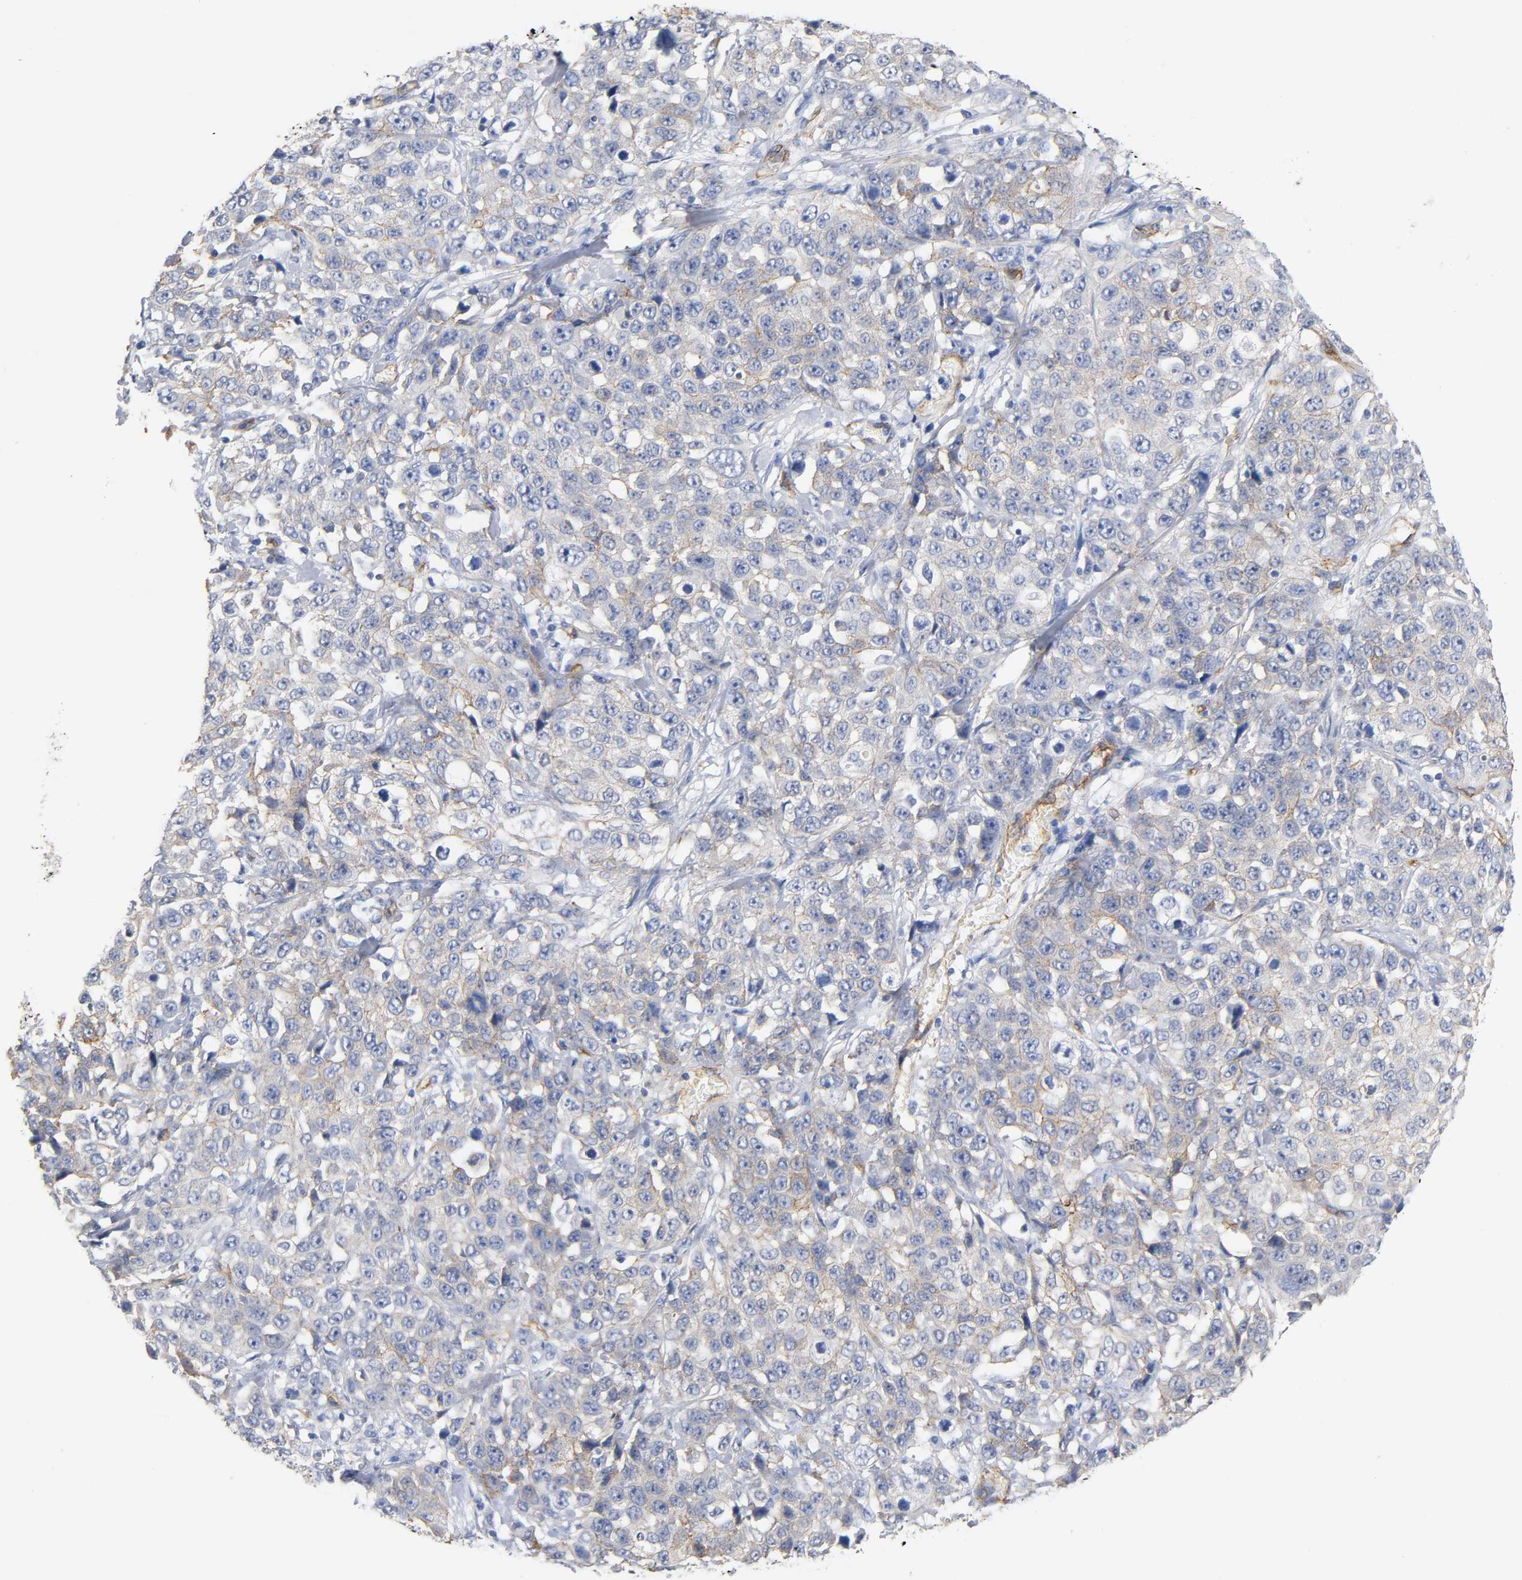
{"staining": {"intensity": "weak", "quantity": "25%-75%", "location": "cytoplasmic/membranous"}, "tissue": "stomach cancer", "cell_type": "Tumor cells", "image_type": "cancer", "snomed": [{"axis": "morphology", "description": "Normal tissue, NOS"}, {"axis": "morphology", "description": "Adenocarcinoma, NOS"}, {"axis": "topography", "description": "Stomach"}], "caption": "Immunohistochemistry micrograph of stomach adenocarcinoma stained for a protein (brown), which displays low levels of weak cytoplasmic/membranous positivity in about 25%-75% of tumor cells.", "gene": "SPTAN1", "patient": {"sex": "male", "age": 48}}